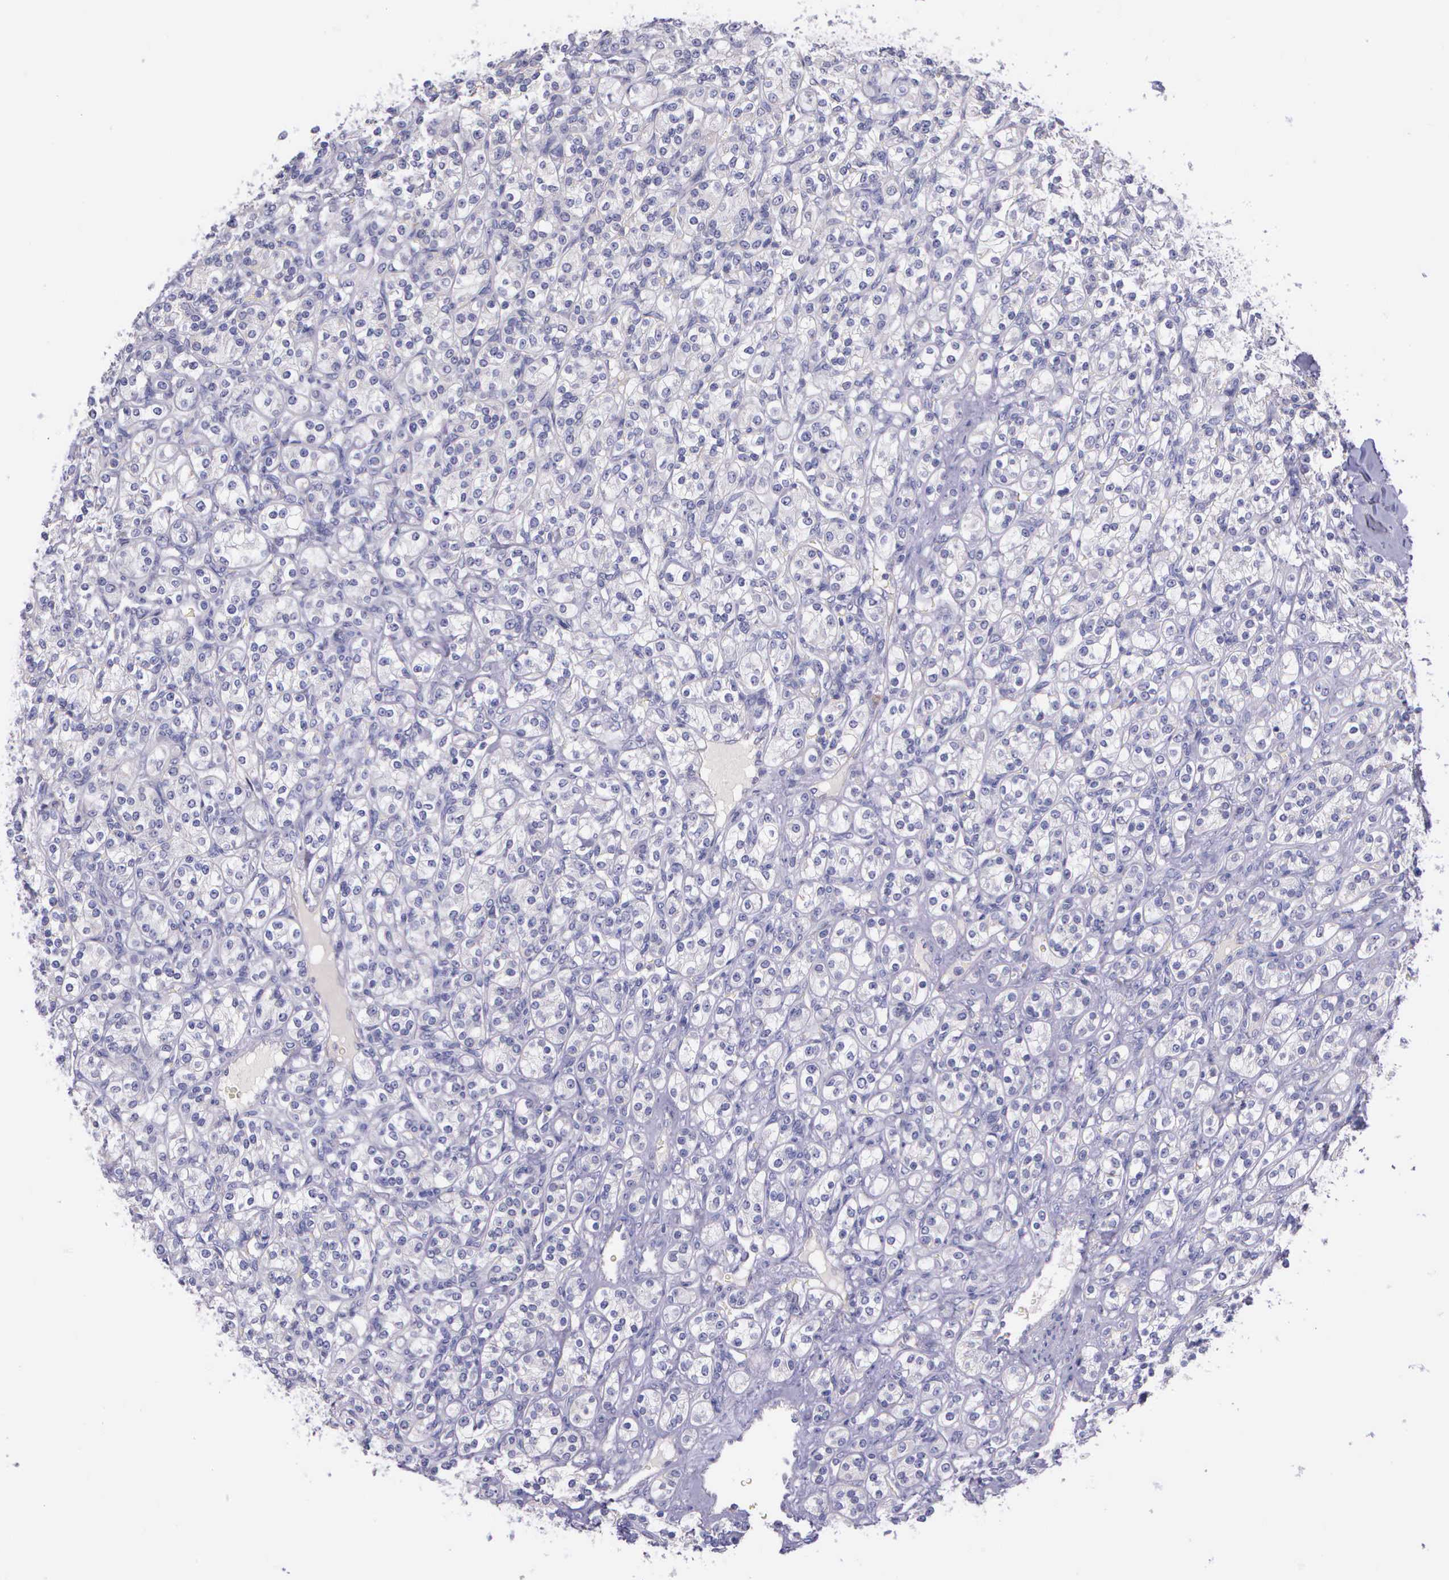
{"staining": {"intensity": "negative", "quantity": "none", "location": "none"}, "tissue": "renal cancer", "cell_type": "Tumor cells", "image_type": "cancer", "snomed": [{"axis": "morphology", "description": "Adenocarcinoma, NOS"}, {"axis": "topography", "description": "Kidney"}], "caption": "This photomicrograph is of renal cancer stained with immunohistochemistry to label a protein in brown with the nuclei are counter-stained blue. There is no positivity in tumor cells. Nuclei are stained in blue.", "gene": "THSD7A", "patient": {"sex": "male", "age": 77}}